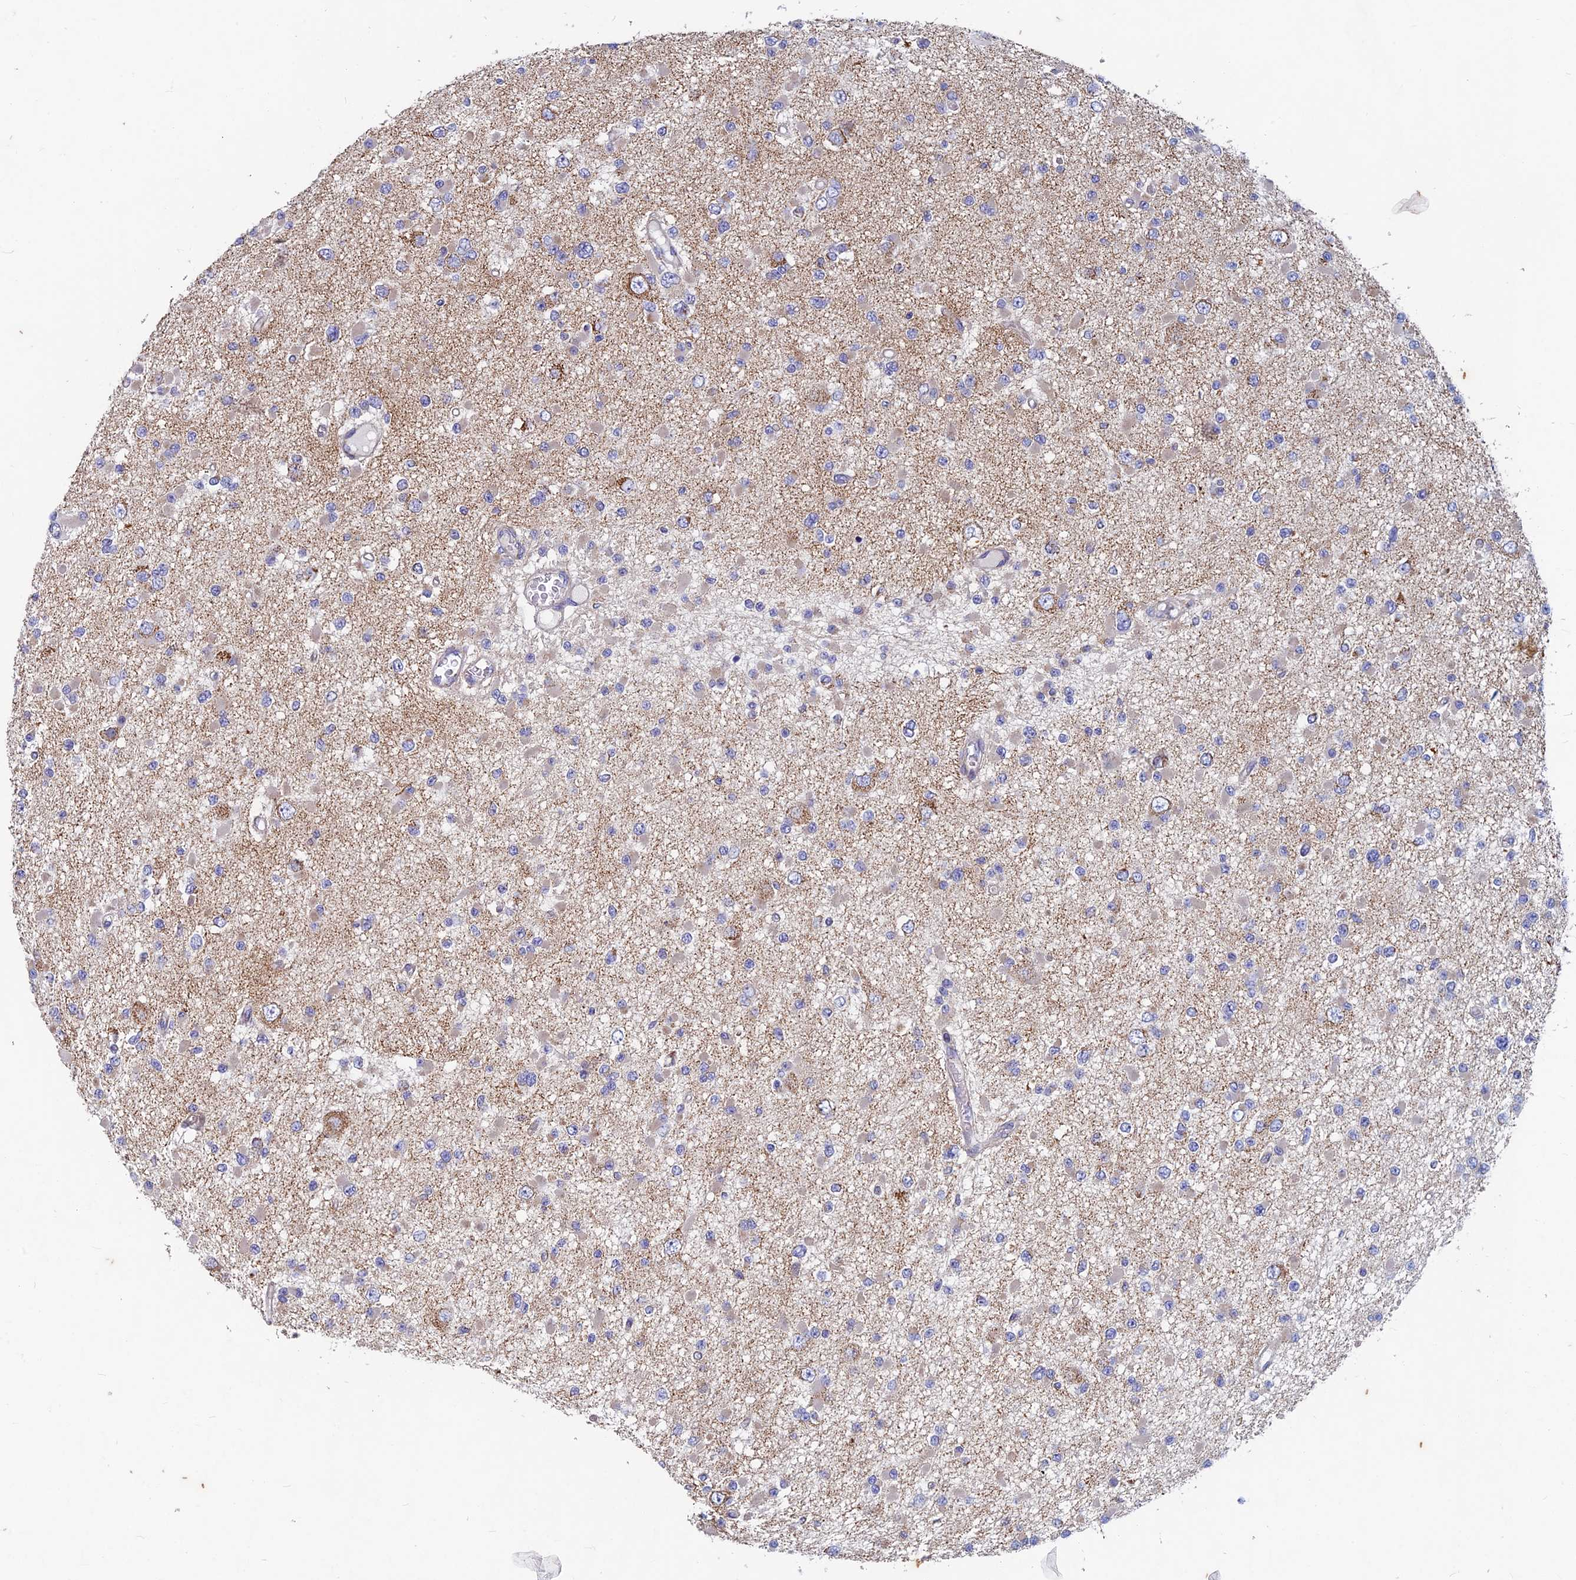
{"staining": {"intensity": "negative", "quantity": "none", "location": "none"}, "tissue": "glioma", "cell_type": "Tumor cells", "image_type": "cancer", "snomed": [{"axis": "morphology", "description": "Glioma, malignant, Low grade"}, {"axis": "topography", "description": "Brain"}], "caption": "This is an immunohistochemistry (IHC) micrograph of malignant low-grade glioma. There is no expression in tumor cells.", "gene": "AP4S1", "patient": {"sex": "female", "age": 22}}